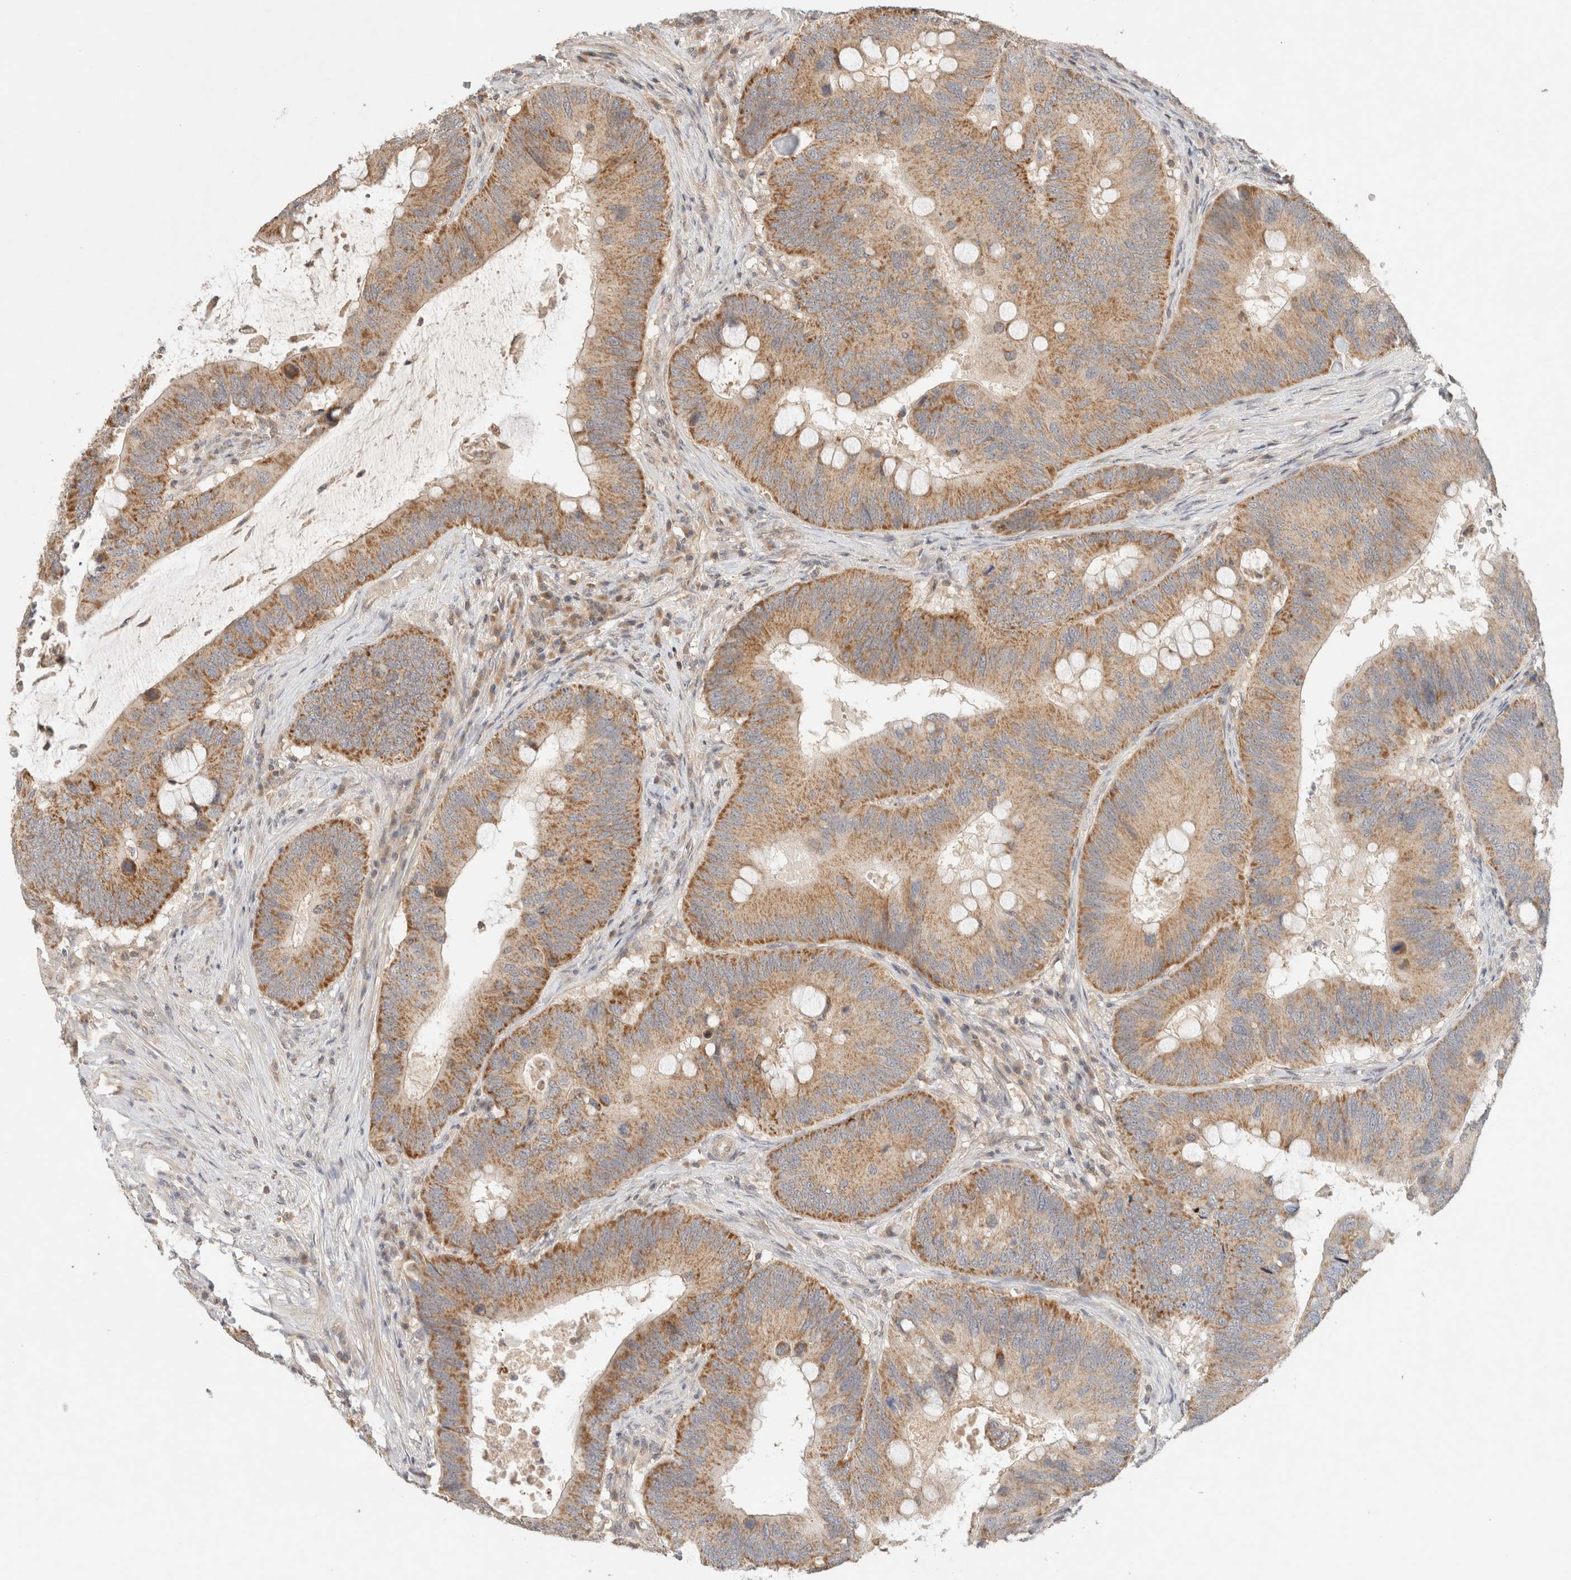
{"staining": {"intensity": "moderate", "quantity": ">75%", "location": "cytoplasmic/membranous"}, "tissue": "colorectal cancer", "cell_type": "Tumor cells", "image_type": "cancer", "snomed": [{"axis": "morphology", "description": "Adenocarcinoma, NOS"}, {"axis": "topography", "description": "Colon"}], "caption": "Tumor cells show moderate cytoplasmic/membranous positivity in approximately >75% of cells in colorectal adenocarcinoma.", "gene": "MRM3", "patient": {"sex": "male", "age": 71}}